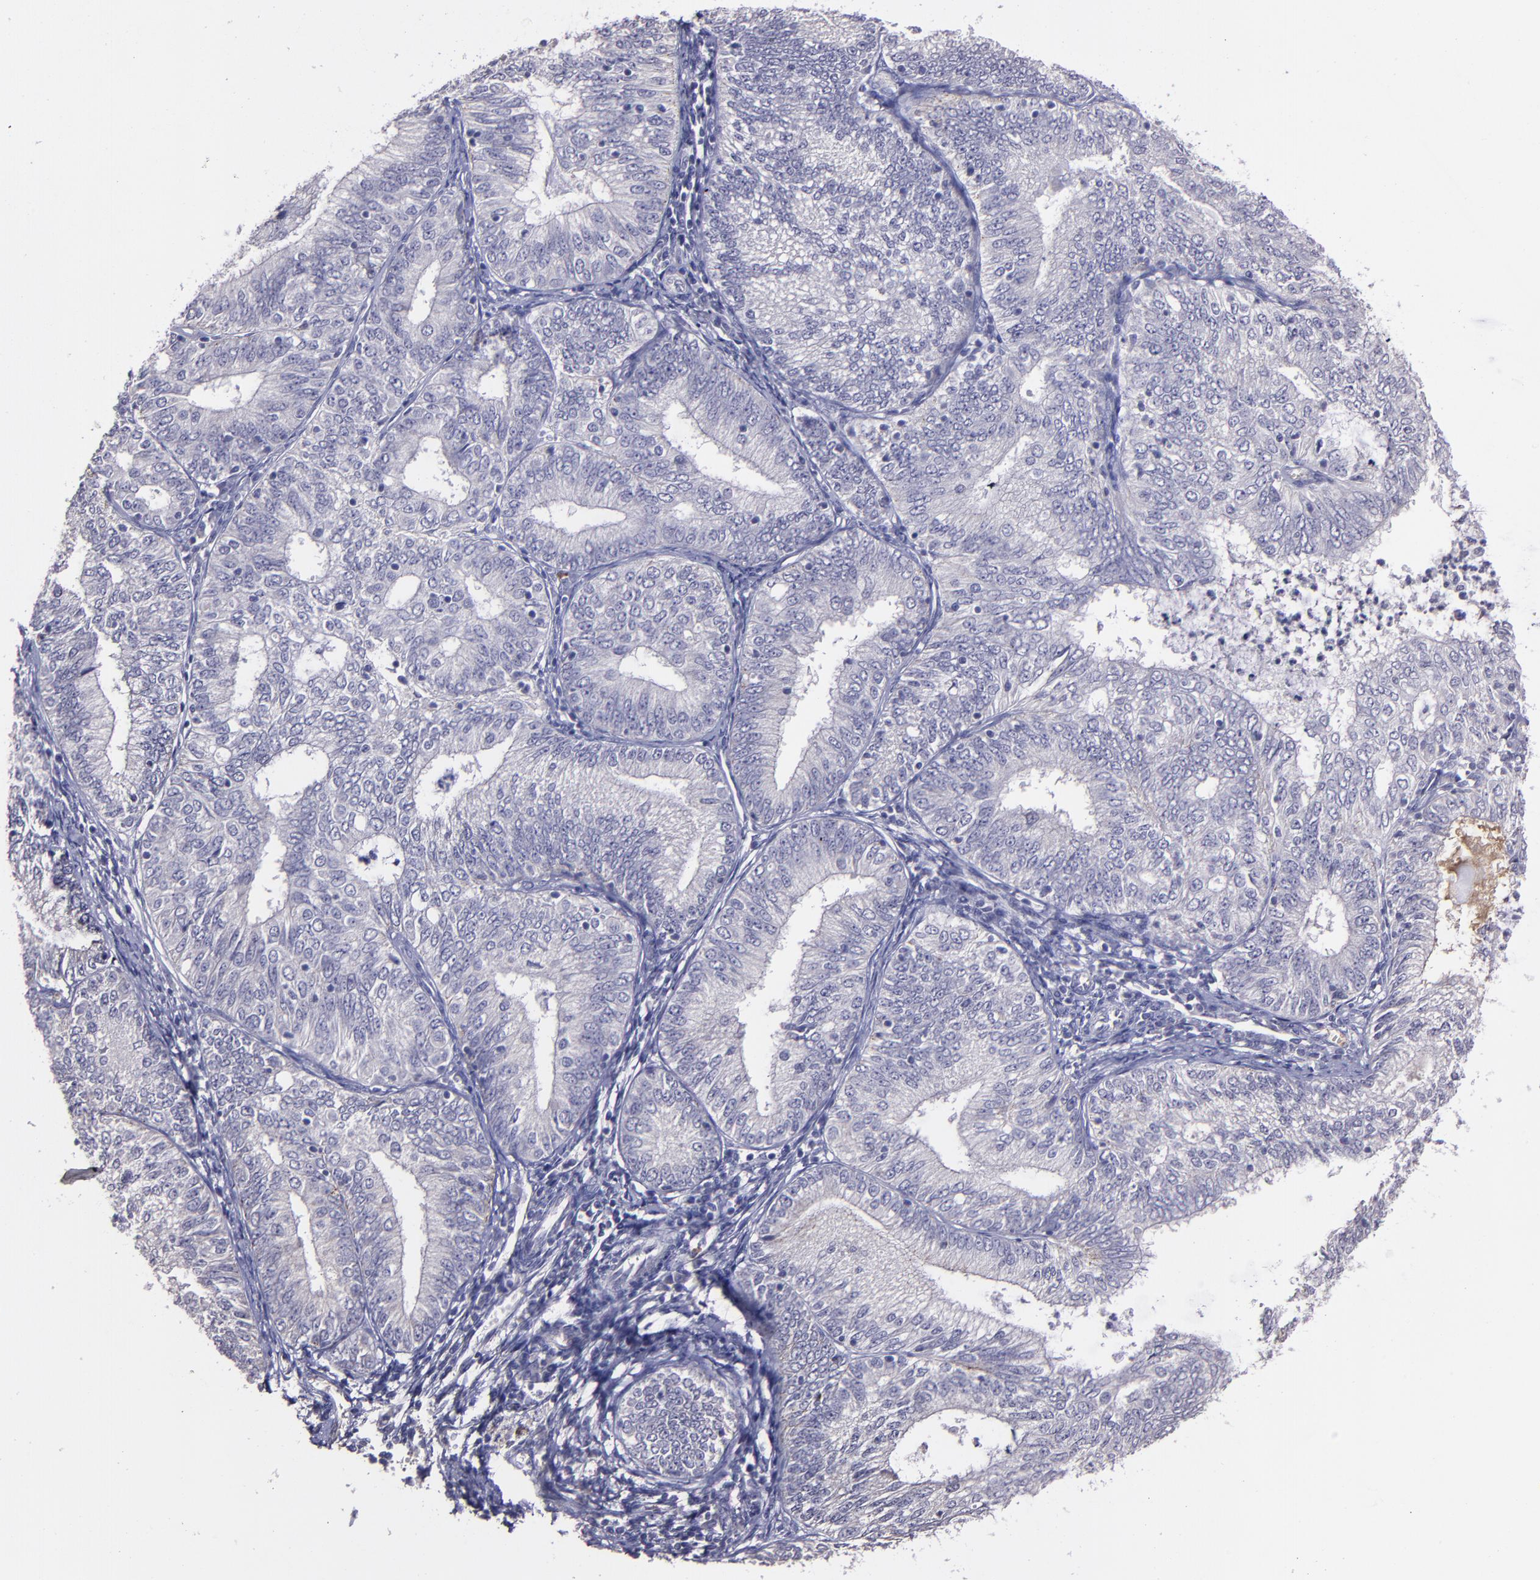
{"staining": {"intensity": "negative", "quantity": "none", "location": "none"}, "tissue": "endometrial cancer", "cell_type": "Tumor cells", "image_type": "cancer", "snomed": [{"axis": "morphology", "description": "Adenocarcinoma, NOS"}, {"axis": "topography", "description": "Endometrium"}], "caption": "Image shows no significant protein staining in tumor cells of endometrial cancer (adenocarcinoma).", "gene": "MASP1", "patient": {"sex": "female", "age": 69}}